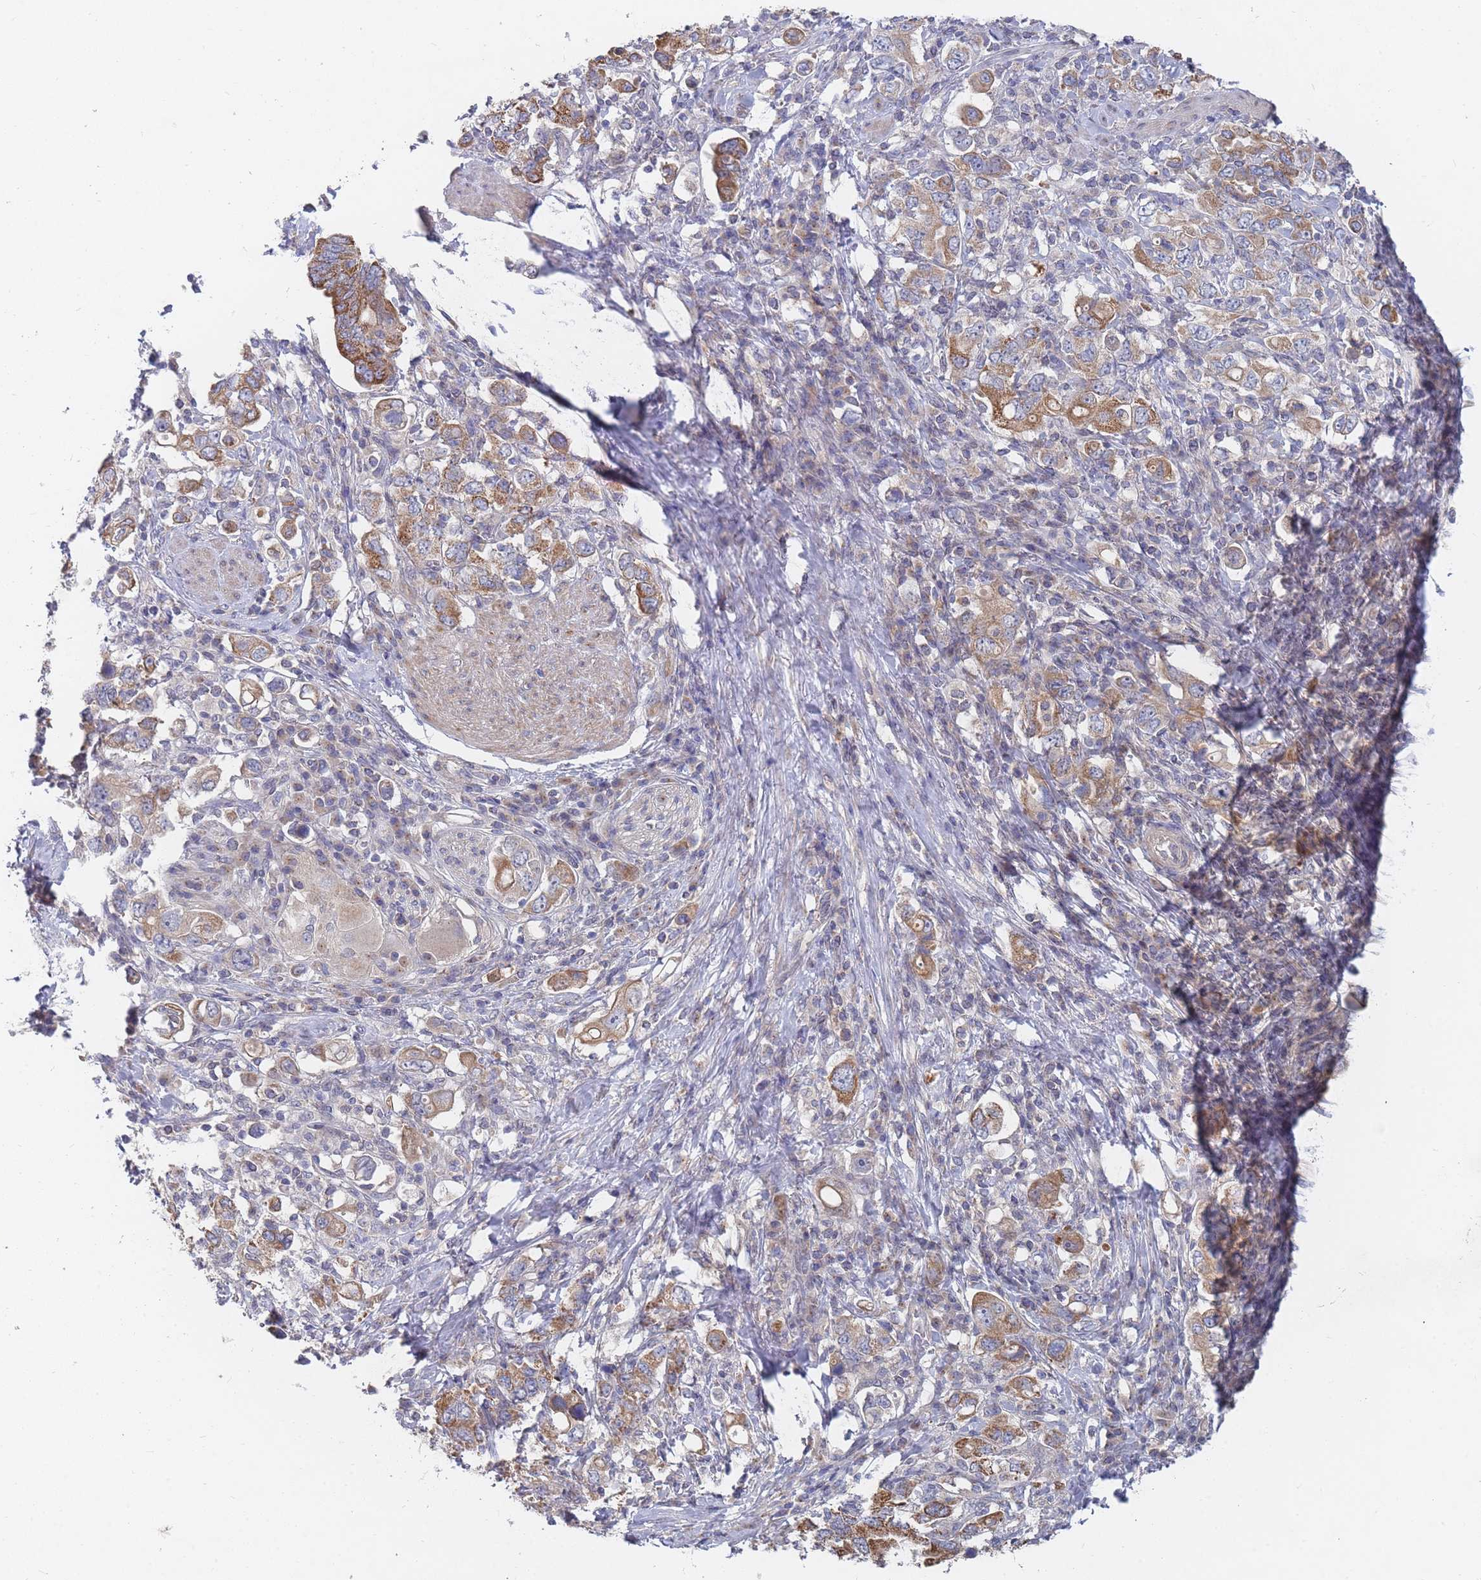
{"staining": {"intensity": "moderate", "quantity": ">75%", "location": "cytoplasmic/membranous"}, "tissue": "stomach cancer", "cell_type": "Tumor cells", "image_type": "cancer", "snomed": [{"axis": "morphology", "description": "Adenocarcinoma, NOS"}, {"axis": "topography", "description": "Stomach, upper"}, {"axis": "topography", "description": "Stomach"}], "caption": "Protein analysis of stomach cancer tissue shows moderate cytoplasmic/membranous positivity in approximately >75% of tumor cells.", "gene": "SLC35F5", "patient": {"sex": "male", "age": 62}}